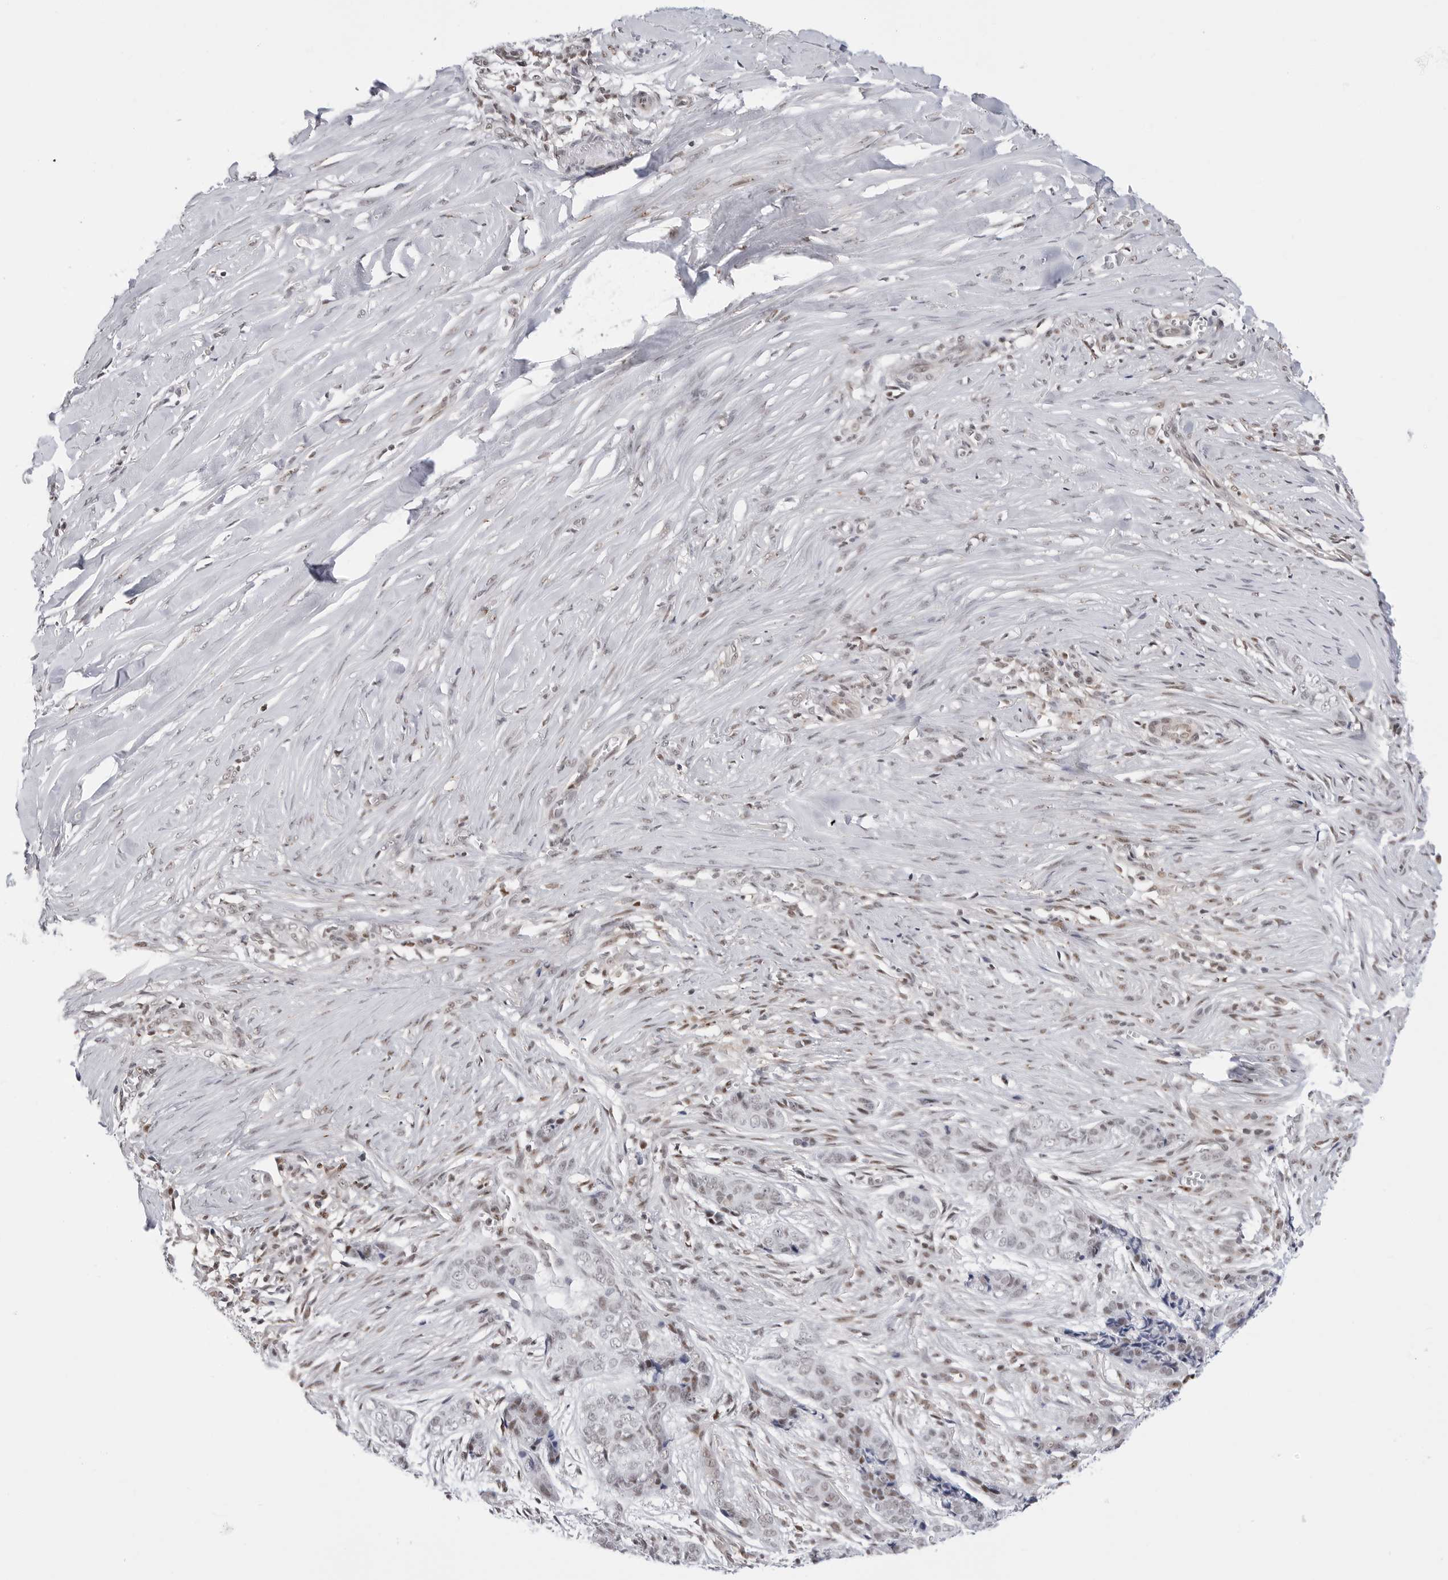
{"staining": {"intensity": "weak", "quantity": "25%-75%", "location": "nuclear"}, "tissue": "skin cancer", "cell_type": "Tumor cells", "image_type": "cancer", "snomed": [{"axis": "morphology", "description": "Basal cell carcinoma"}, {"axis": "topography", "description": "Skin"}], "caption": "Skin cancer stained with a brown dye exhibits weak nuclear positive staining in about 25%-75% of tumor cells.", "gene": "C1orf162", "patient": {"sex": "female", "age": 64}}